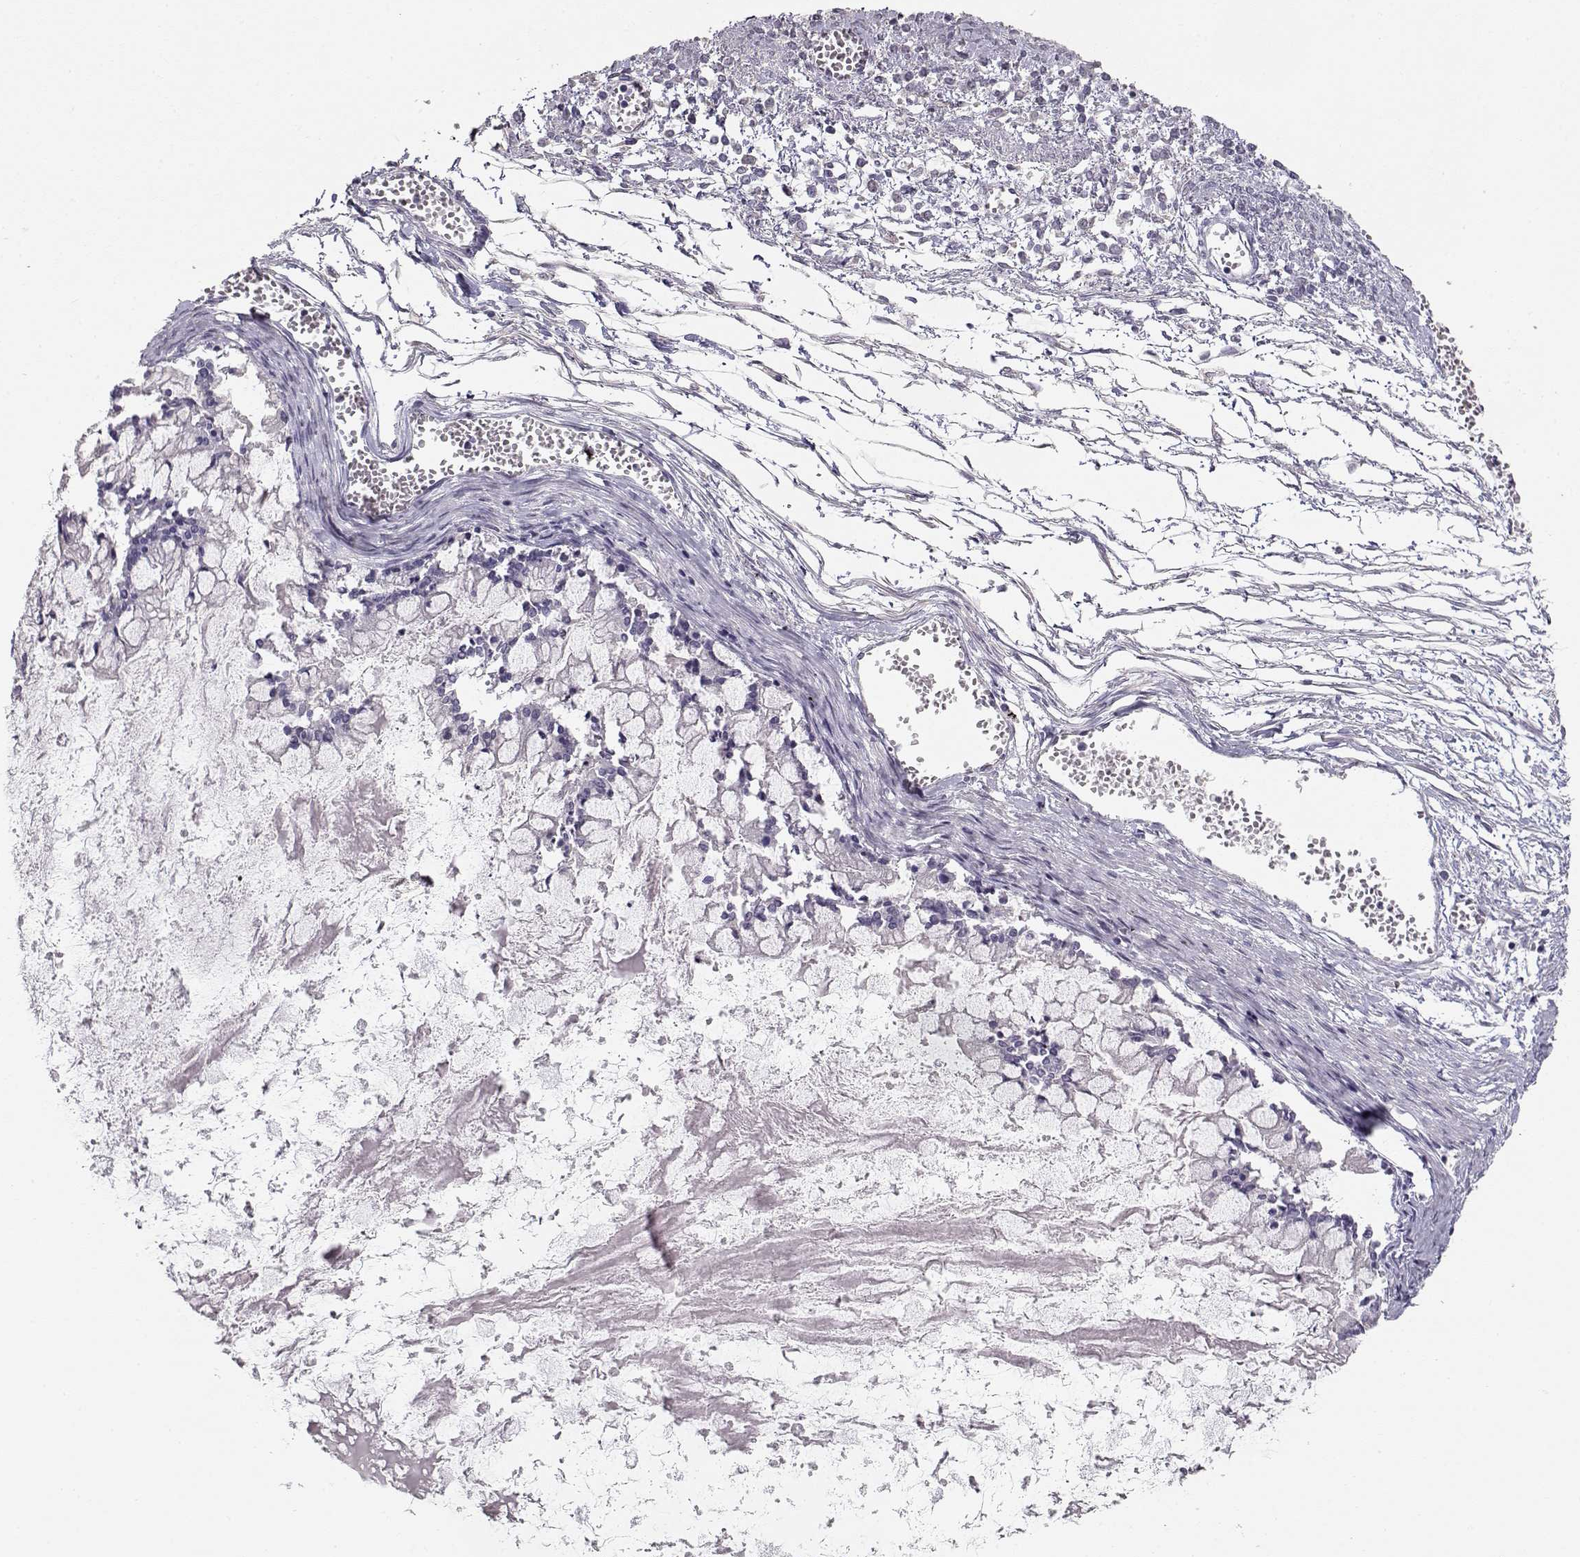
{"staining": {"intensity": "negative", "quantity": "none", "location": "none"}, "tissue": "ovarian cancer", "cell_type": "Tumor cells", "image_type": "cancer", "snomed": [{"axis": "morphology", "description": "Cystadenocarcinoma, mucinous, NOS"}, {"axis": "topography", "description": "Ovary"}], "caption": "Human ovarian cancer stained for a protein using immunohistochemistry (IHC) reveals no positivity in tumor cells.", "gene": "GLIPR1L2", "patient": {"sex": "female", "age": 67}}